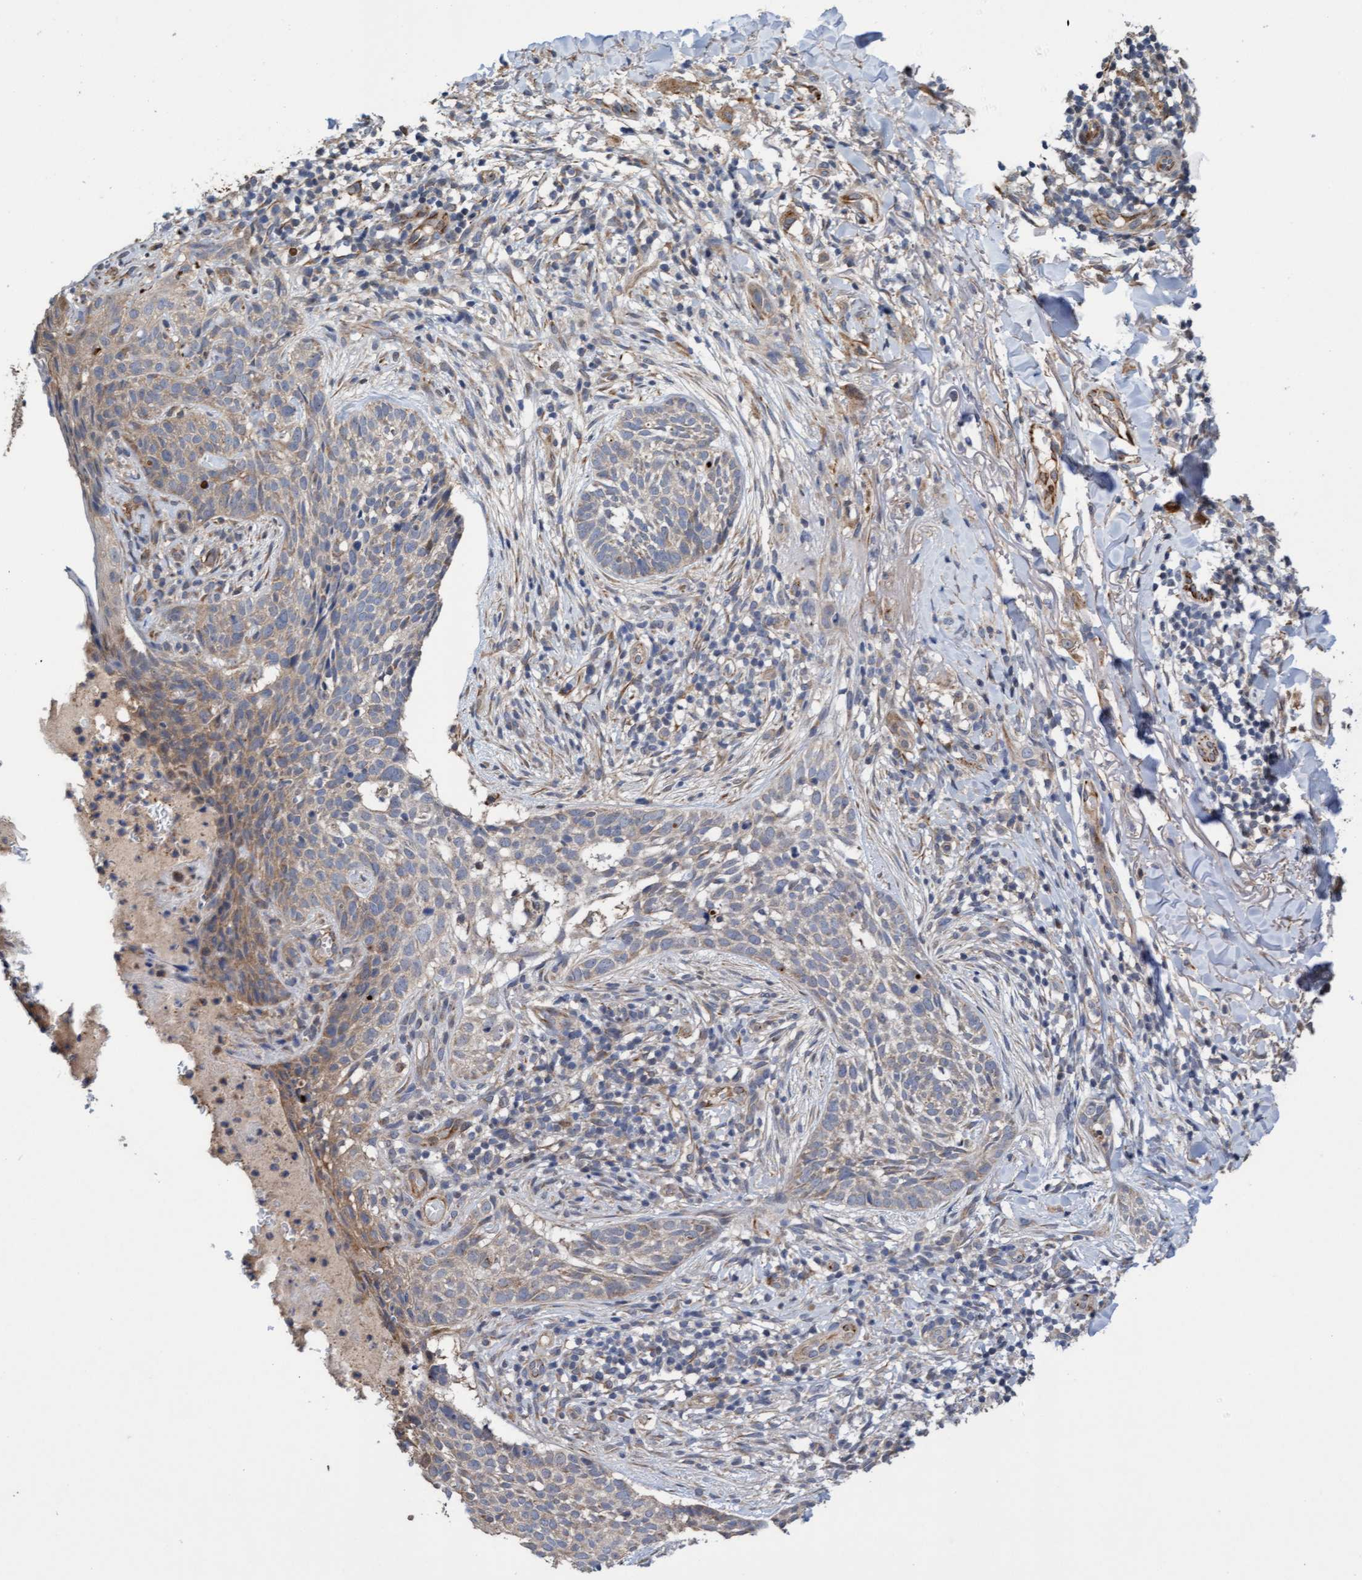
{"staining": {"intensity": "weak", "quantity": "<25%", "location": "cytoplasmic/membranous"}, "tissue": "skin cancer", "cell_type": "Tumor cells", "image_type": "cancer", "snomed": [{"axis": "morphology", "description": "Normal tissue, NOS"}, {"axis": "morphology", "description": "Basal cell carcinoma"}, {"axis": "topography", "description": "Skin"}], "caption": "IHC image of skin cancer stained for a protein (brown), which reveals no expression in tumor cells.", "gene": "ITFG1", "patient": {"sex": "male", "age": 67}}